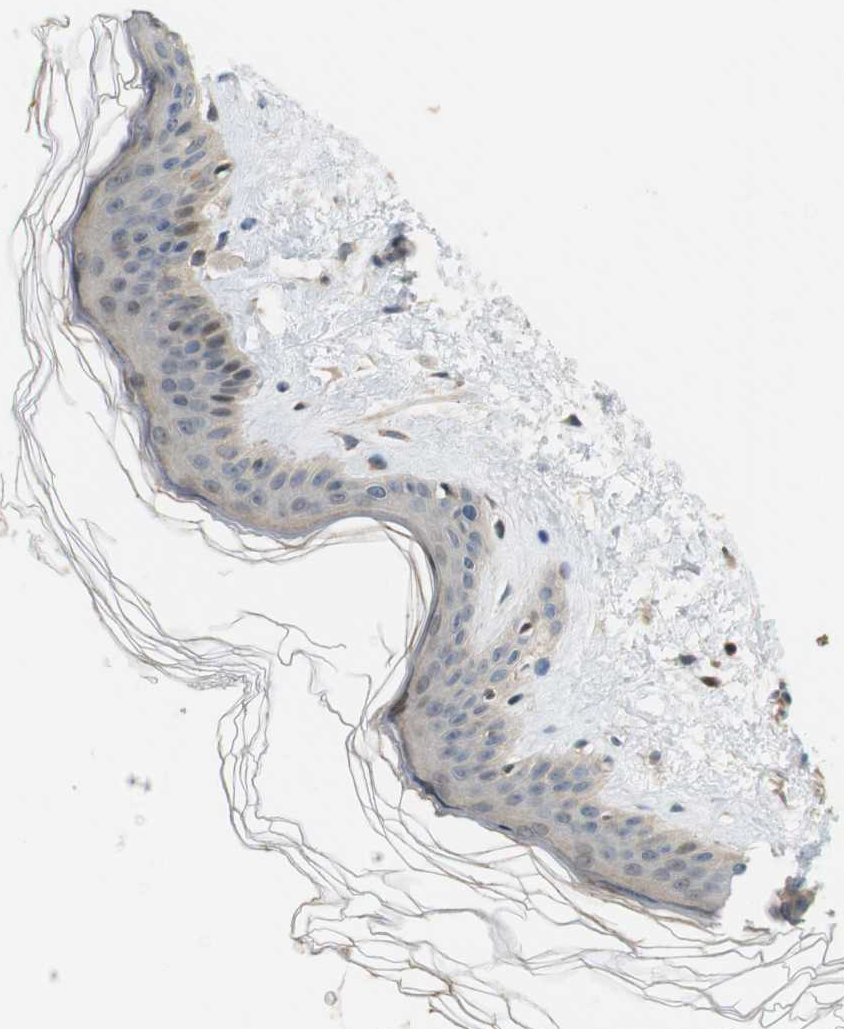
{"staining": {"intensity": "weak", "quantity": ">75%", "location": "cytoplasmic/membranous"}, "tissue": "skin", "cell_type": "Fibroblasts", "image_type": "normal", "snomed": [{"axis": "morphology", "description": "Normal tissue, NOS"}, {"axis": "topography", "description": "Skin"}], "caption": "Fibroblasts exhibit low levels of weak cytoplasmic/membranous positivity in about >75% of cells in unremarkable human skin.", "gene": "TSPAN9", "patient": {"sex": "female", "age": 41}}